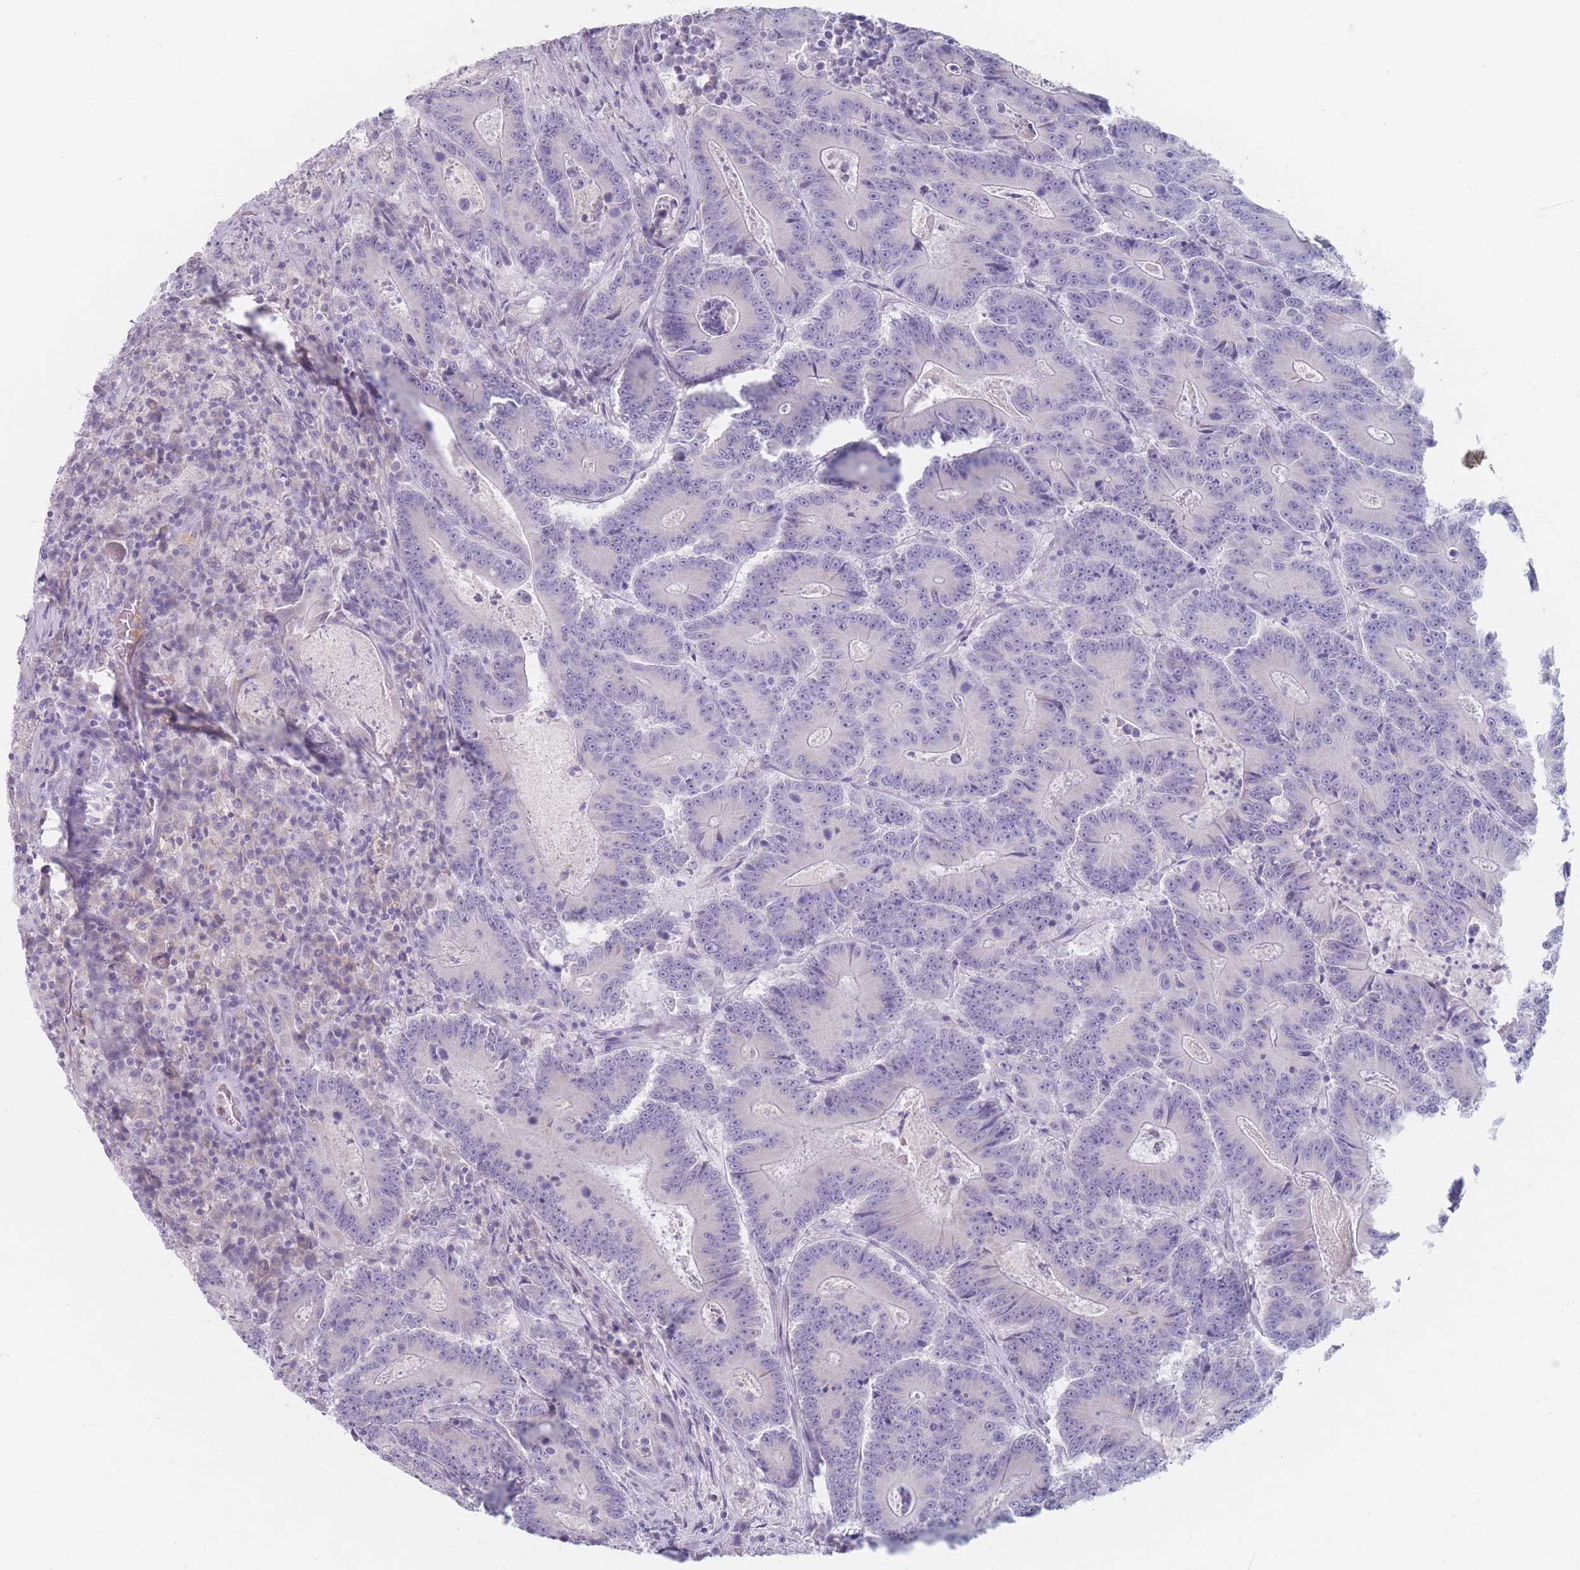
{"staining": {"intensity": "negative", "quantity": "none", "location": "none"}, "tissue": "colorectal cancer", "cell_type": "Tumor cells", "image_type": "cancer", "snomed": [{"axis": "morphology", "description": "Adenocarcinoma, NOS"}, {"axis": "topography", "description": "Colon"}], "caption": "Tumor cells show no significant protein staining in colorectal cancer.", "gene": "PIGM", "patient": {"sex": "male", "age": 83}}